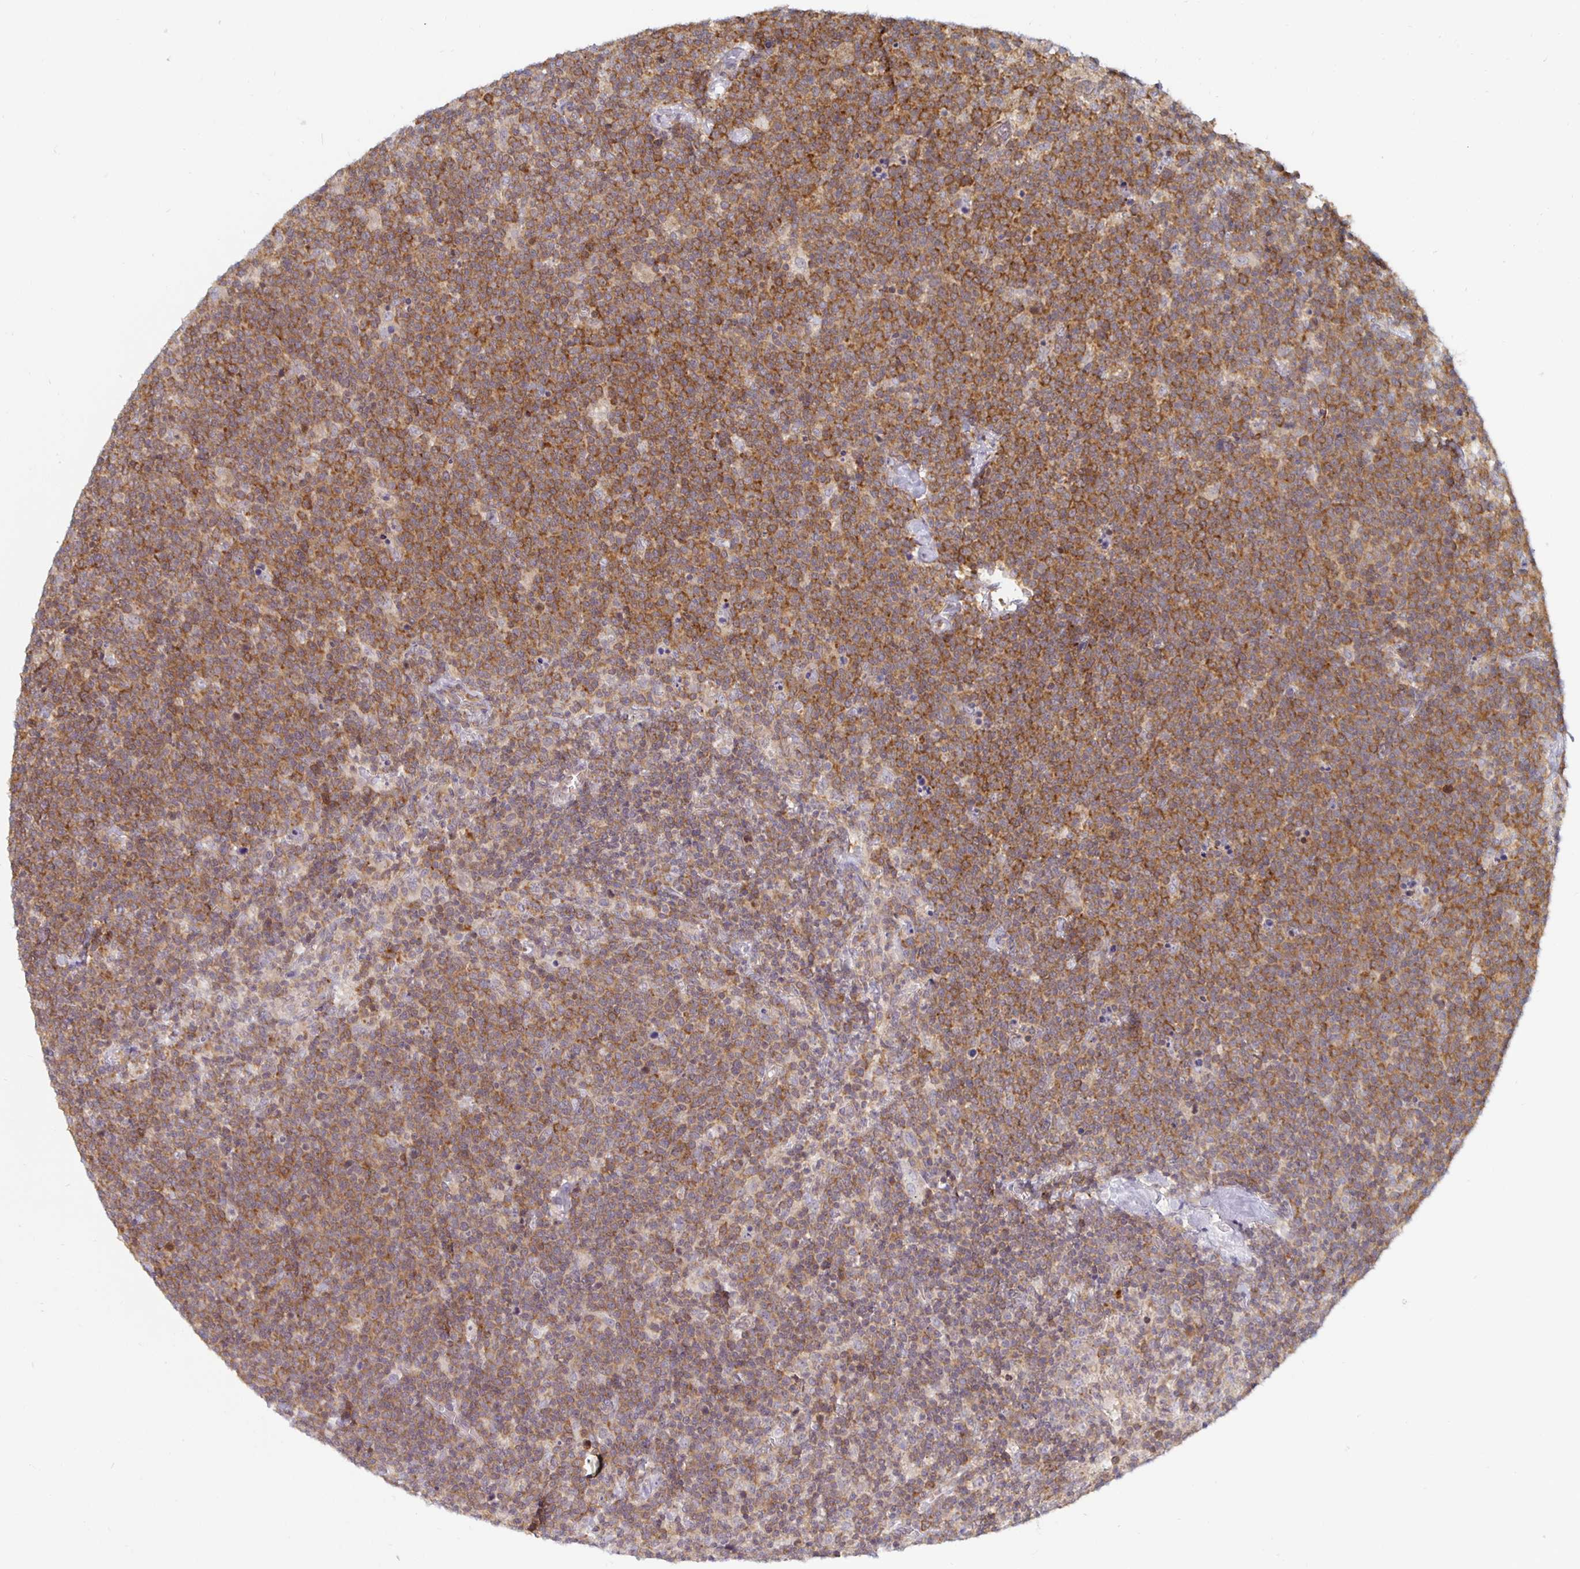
{"staining": {"intensity": "moderate", "quantity": ">75%", "location": "cytoplasmic/membranous"}, "tissue": "lymphoma", "cell_type": "Tumor cells", "image_type": "cancer", "snomed": [{"axis": "morphology", "description": "Malignant lymphoma, non-Hodgkin's type, High grade"}, {"axis": "topography", "description": "Lymph node"}], "caption": "Moderate cytoplasmic/membranous positivity for a protein is identified in approximately >75% of tumor cells of lymphoma using immunohistochemistry (IHC).", "gene": "PDAP1", "patient": {"sex": "male", "age": 61}}